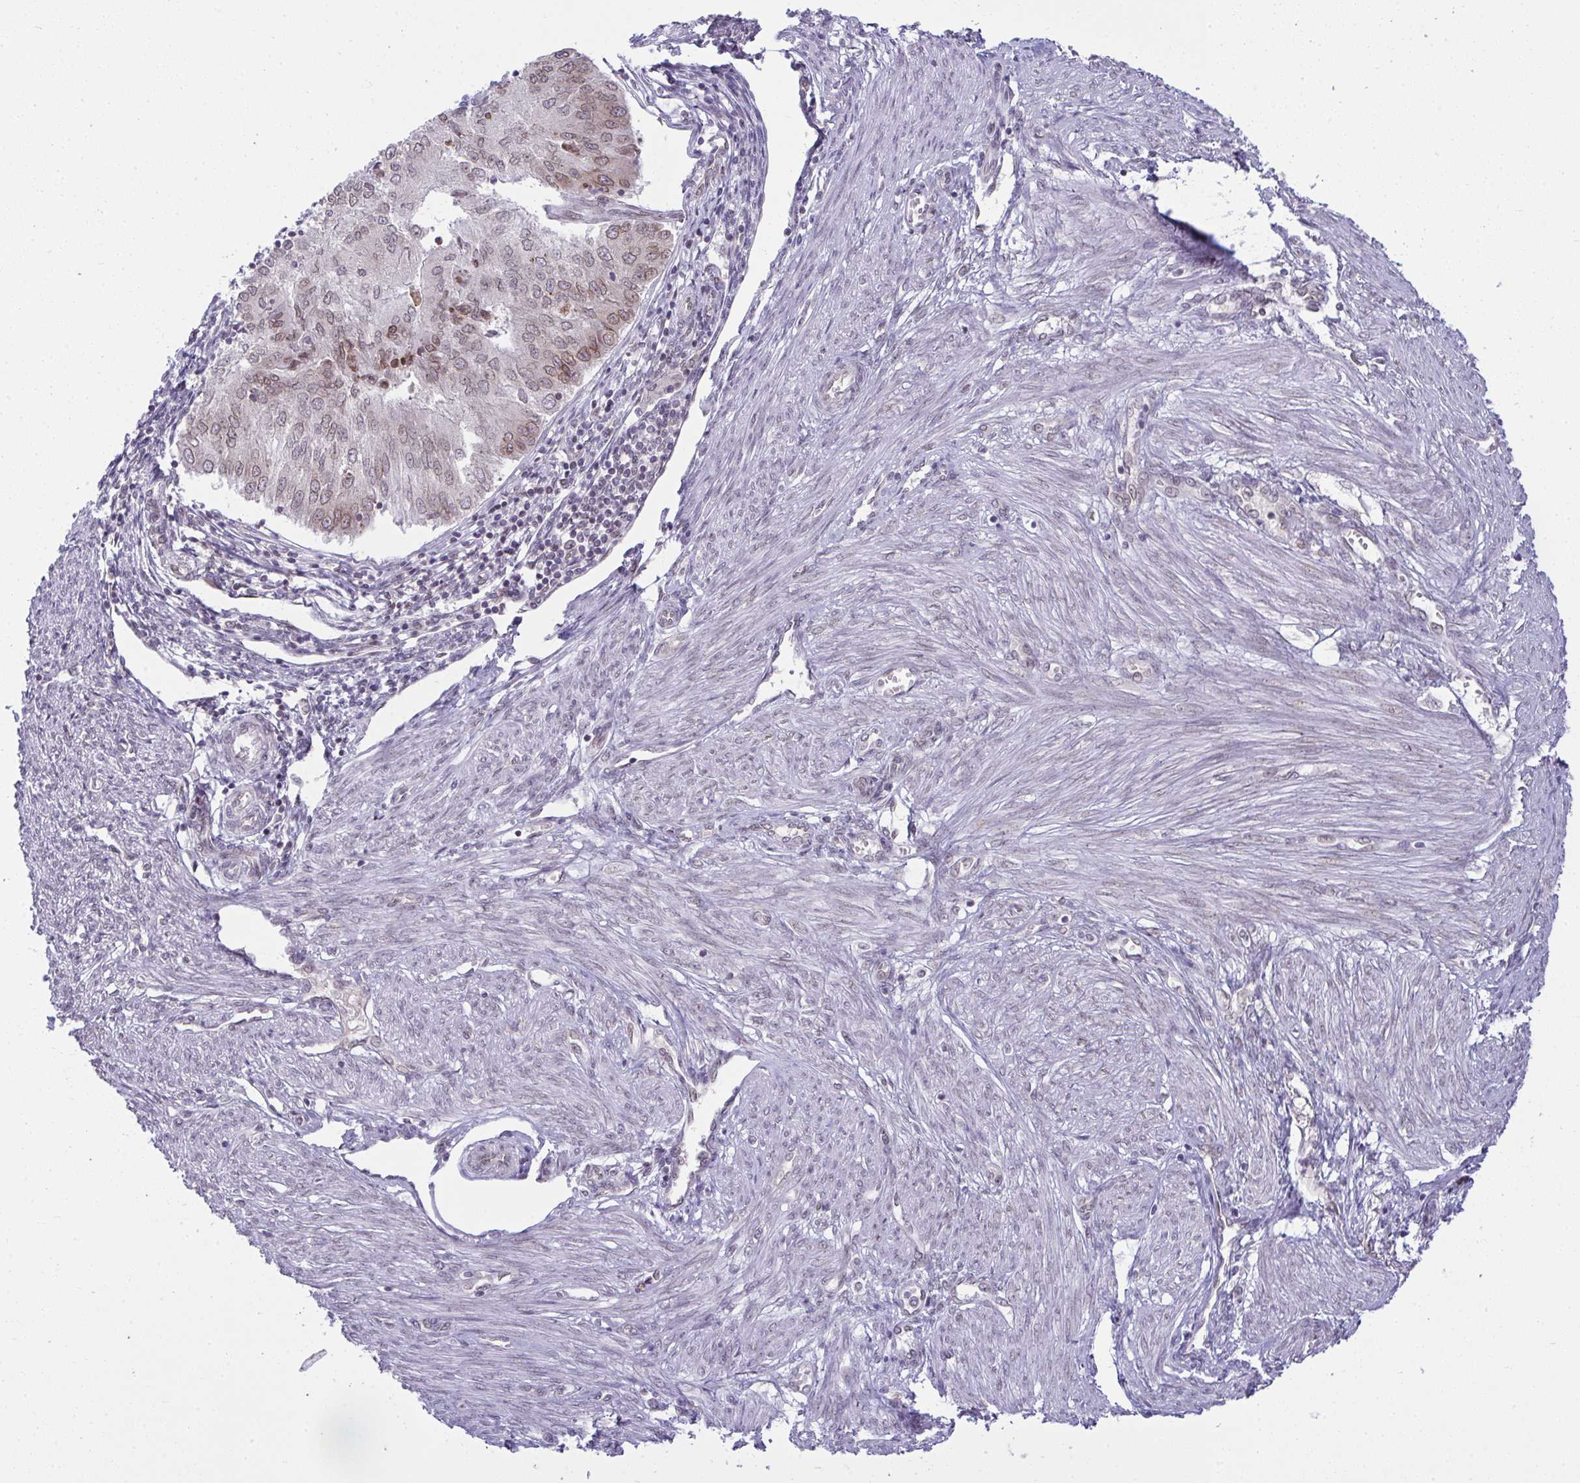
{"staining": {"intensity": "weak", "quantity": "25%-75%", "location": "cytoplasmic/membranous,nuclear"}, "tissue": "endometrial cancer", "cell_type": "Tumor cells", "image_type": "cancer", "snomed": [{"axis": "morphology", "description": "Adenocarcinoma, NOS"}, {"axis": "topography", "description": "Endometrium"}], "caption": "Immunohistochemical staining of human endometrial adenocarcinoma demonstrates low levels of weak cytoplasmic/membranous and nuclear expression in about 25%-75% of tumor cells.", "gene": "RANBP2", "patient": {"sex": "female", "age": 50}}